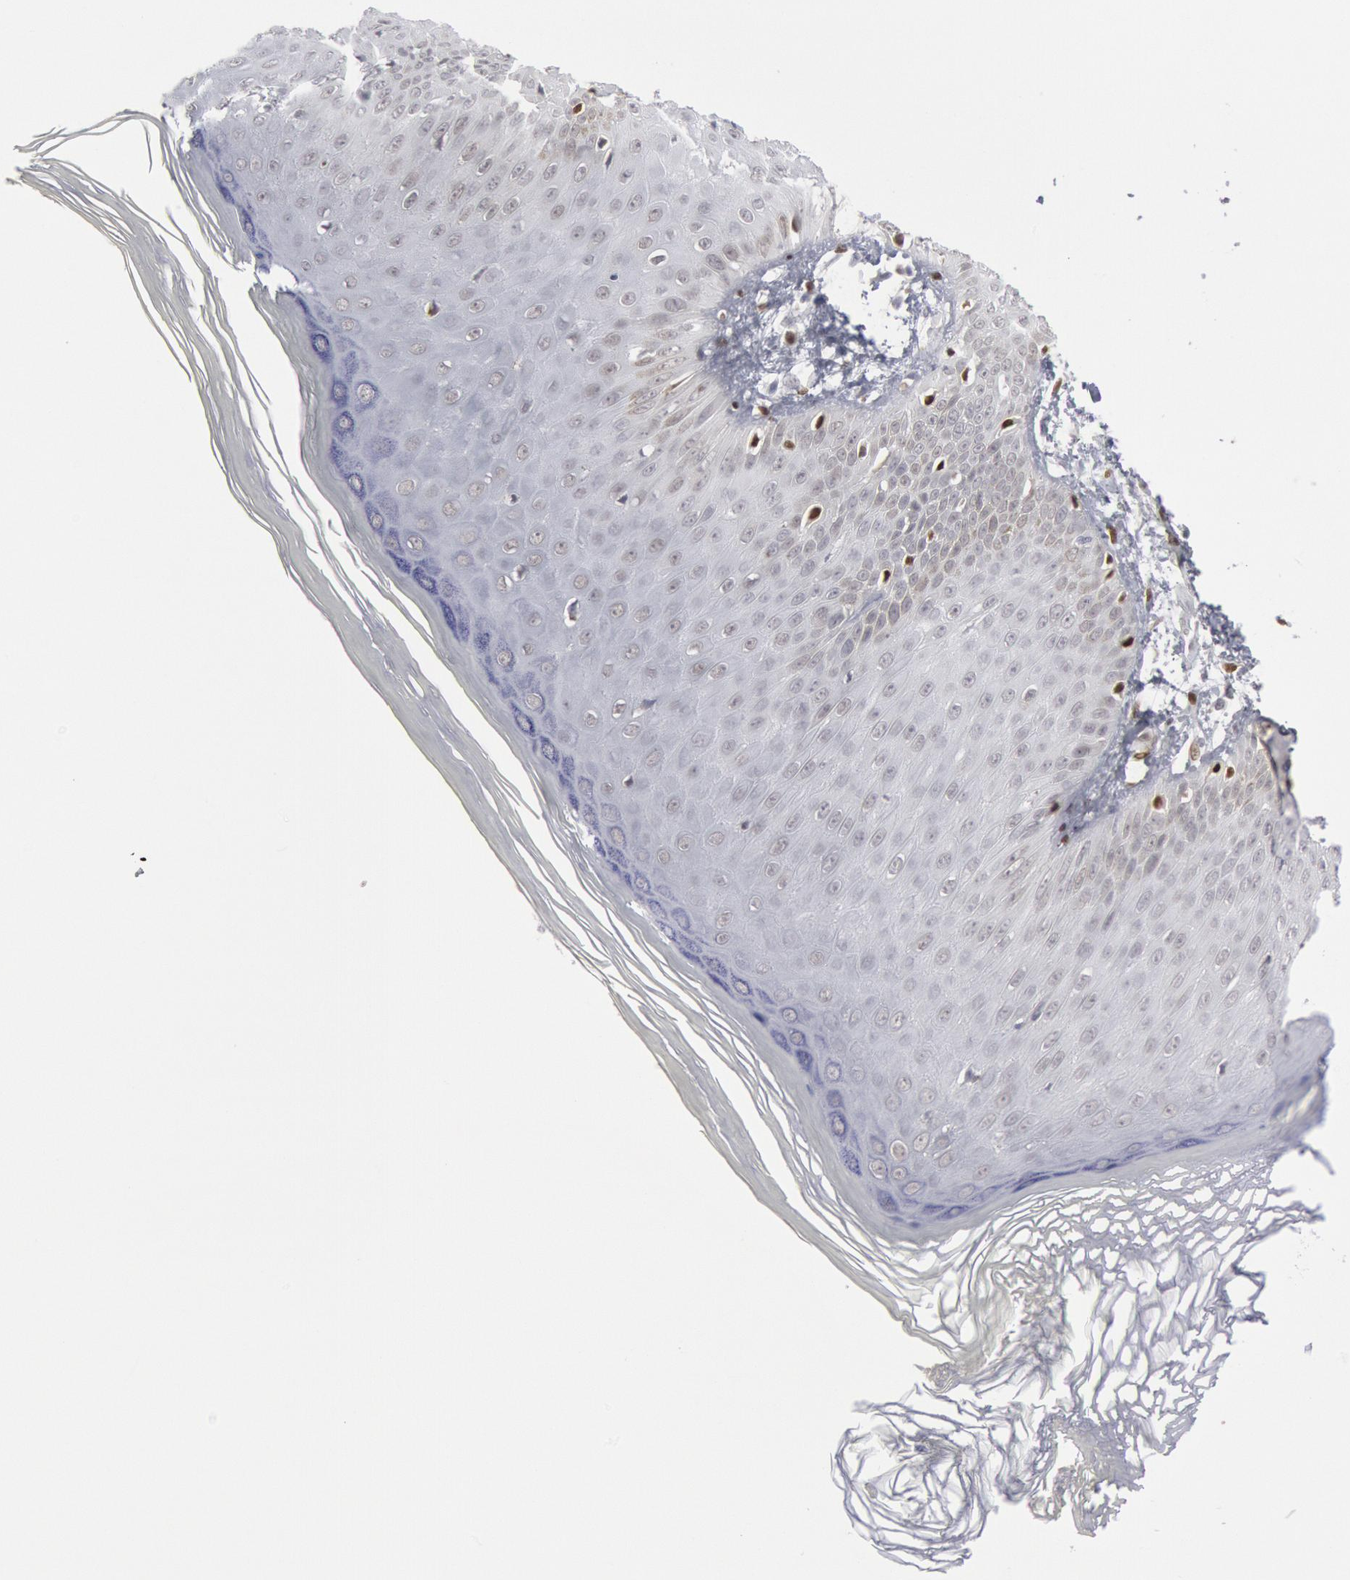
{"staining": {"intensity": "moderate", "quantity": "<25%", "location": "nuclear"}, "tissue": "skin", "cell_type": "Epidermal cells", "image_type": "normal", "snomed": [{"axis": "morphology", "description": "Normal tissue, NOS"}, {"axis": "morphology", "description": "Inflammation, NOS"}, {"axis": "topography", "description": "Soft tissue"}, {"axis": "topography", "description": "Anal"}], "caption": "DAB immunohistochemical staining of normal skin shows moderate nuclear protein positivity in approximately <25% of epidermal cells.", "gene": "MECP2", "patient": {"sex": "female", "age": 15}}